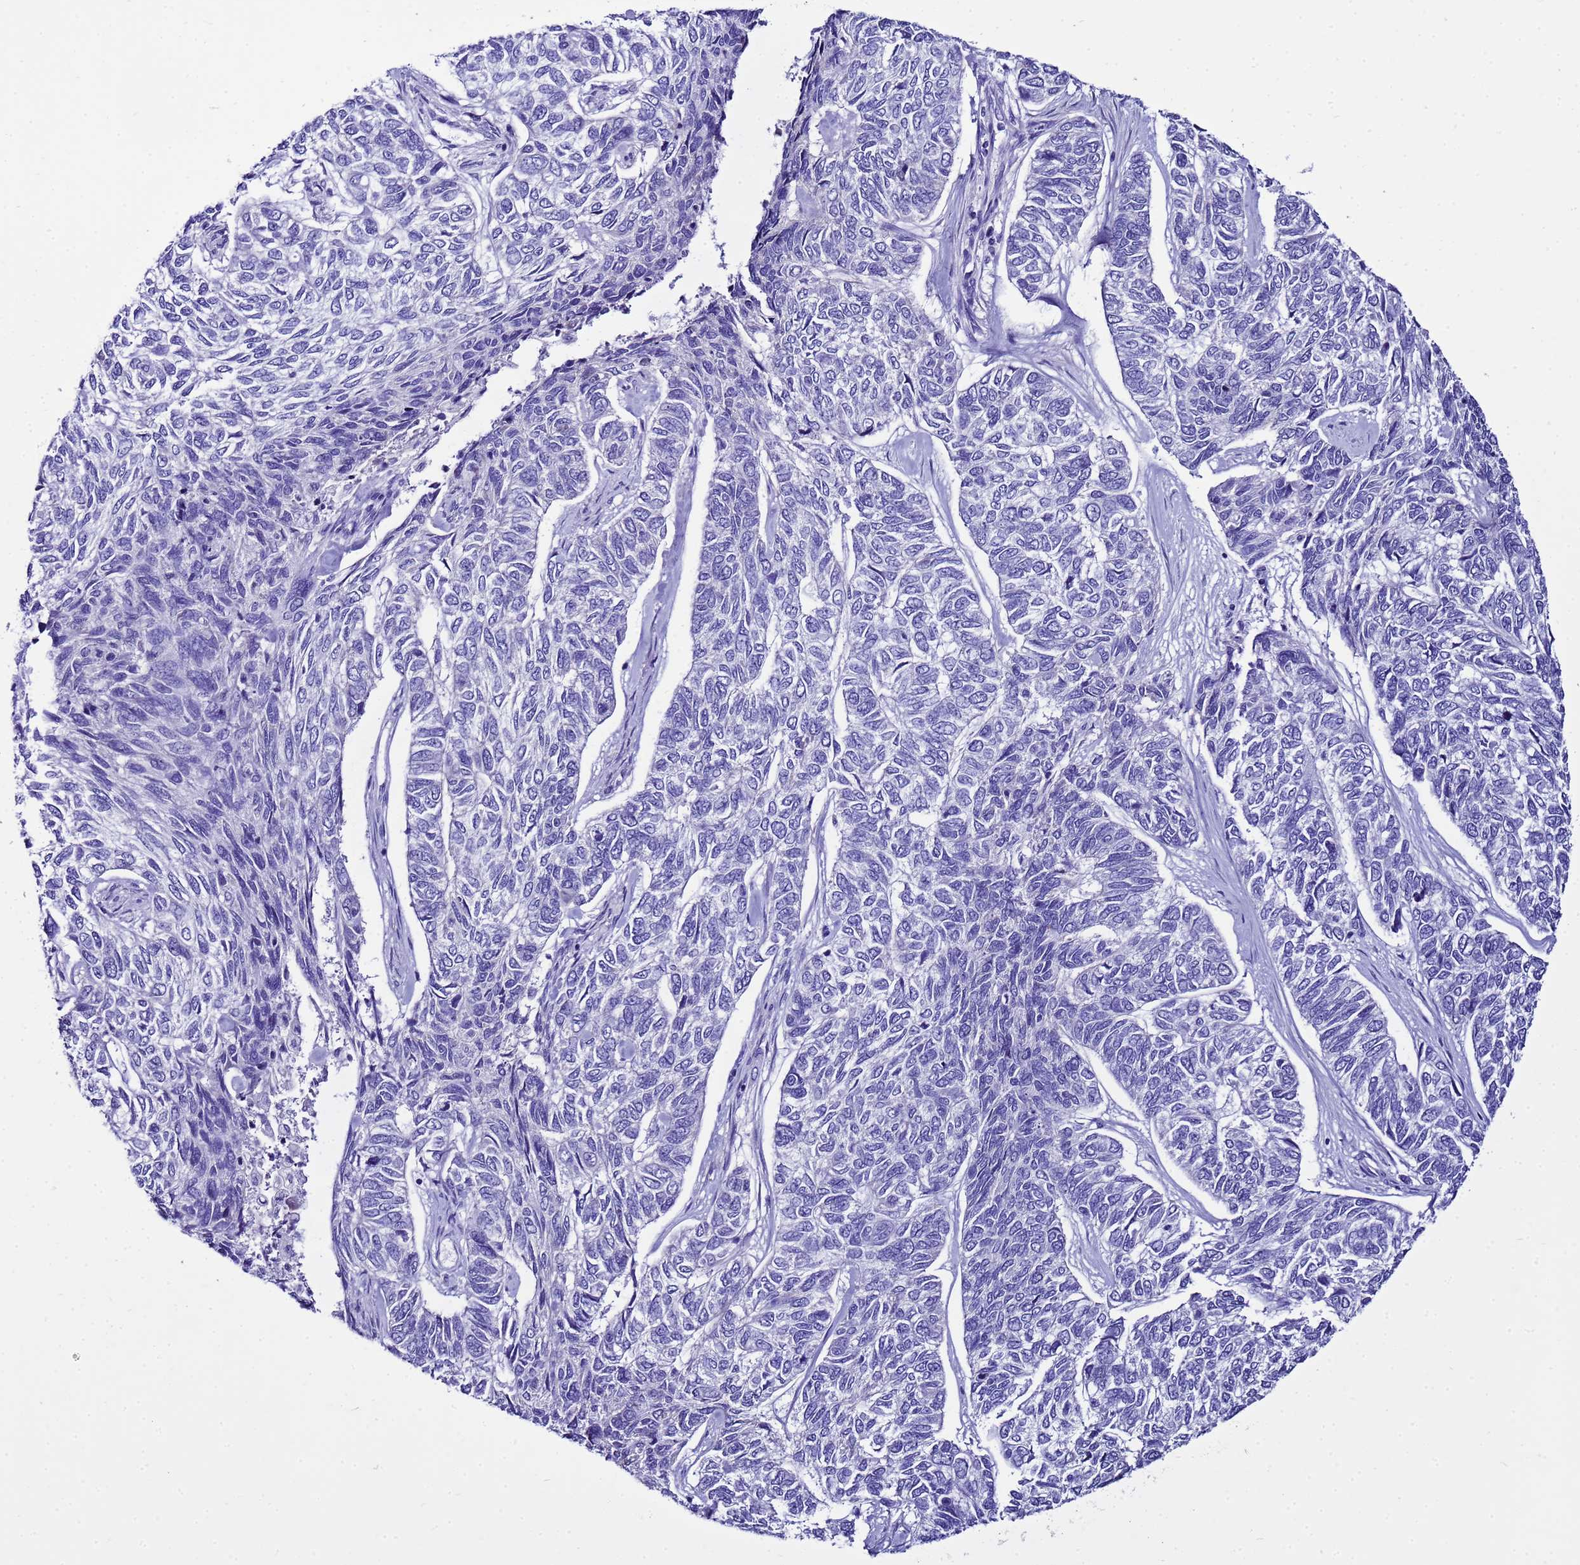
{"staining": {"intensity": "negative", "quantity": "none", "location": "none"}, "tissue": "skin cancer", "cell_type": "Tumor cells", "image_type": "cancer", "snomed": [{"axis": "morphology", "description": "Basal cell carcinoma"}, {"axis": "topography", "description": "Skin"}], "caption": "This micrograph is of basal cell carcinoma (skin) stained with IHC to label a protein in brown with the nuclei are counter-stained blue. There is no staining in tumor cells. The staining is performed using DAB (3,3'-diaminobenzidine) brown chromogen with nuclei counter-stained in using hematoxylin.", "gene": "BEST2", "patient": {"sex": "female", "age": 65}}